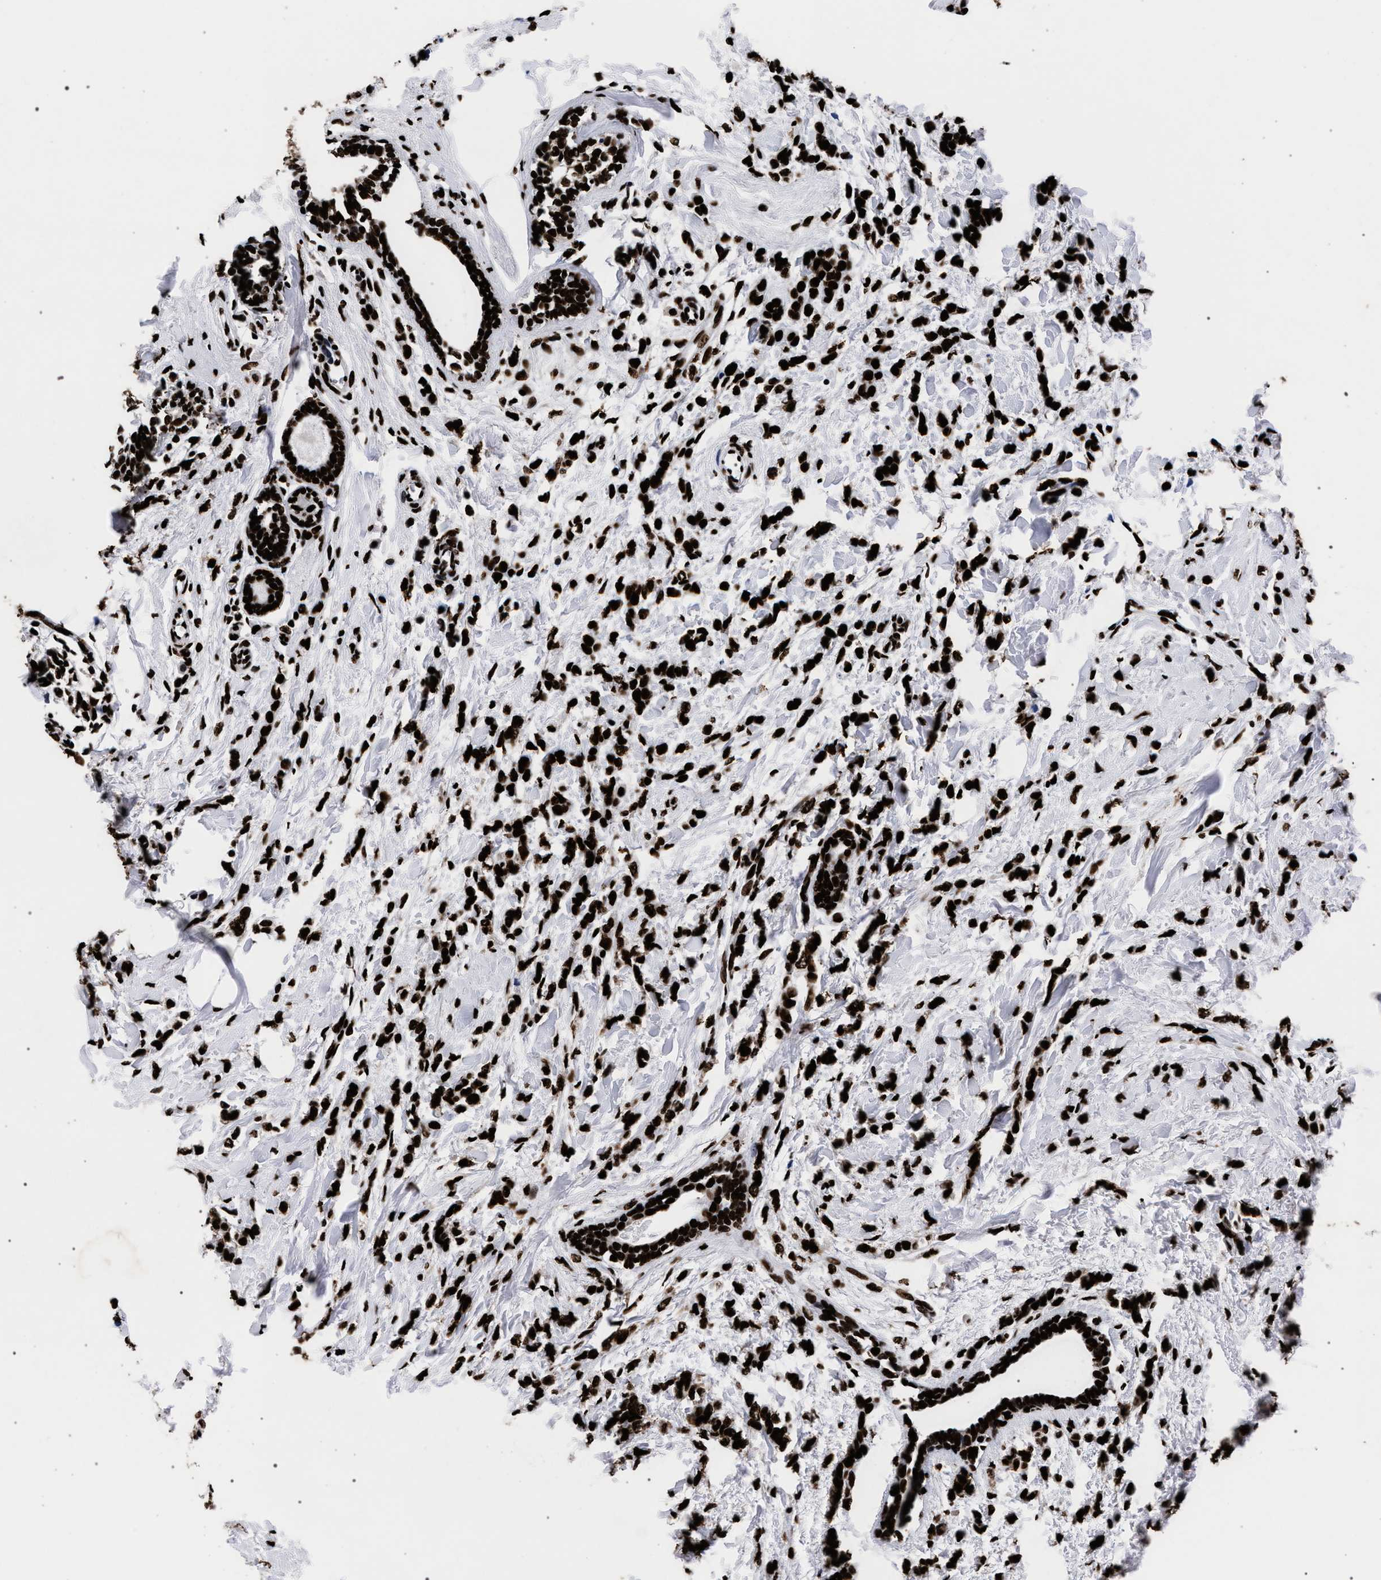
{"staining": {"intensity": "strong", "quantity": ">75%", "location": "nuclear"}, "tissue": "breast cancer", "cell_type": "Tumor cells", "image_type": "cancer", "snomed": [{"axis": "morphology", "description": "Lobular carcinoma, in situ"}, {"axis": "morphology", "description": "Lobular carcinoma"}, {"axis": "topography", "description": "Breast"}], "caption": "Lobular carcinoma (breast) stained with a brown dye displays strong nuclear positive expression in approximately >75% of tumor cells.", "gene": "HNRNPA1", "patient": {"sex": "female", "age": 41}}